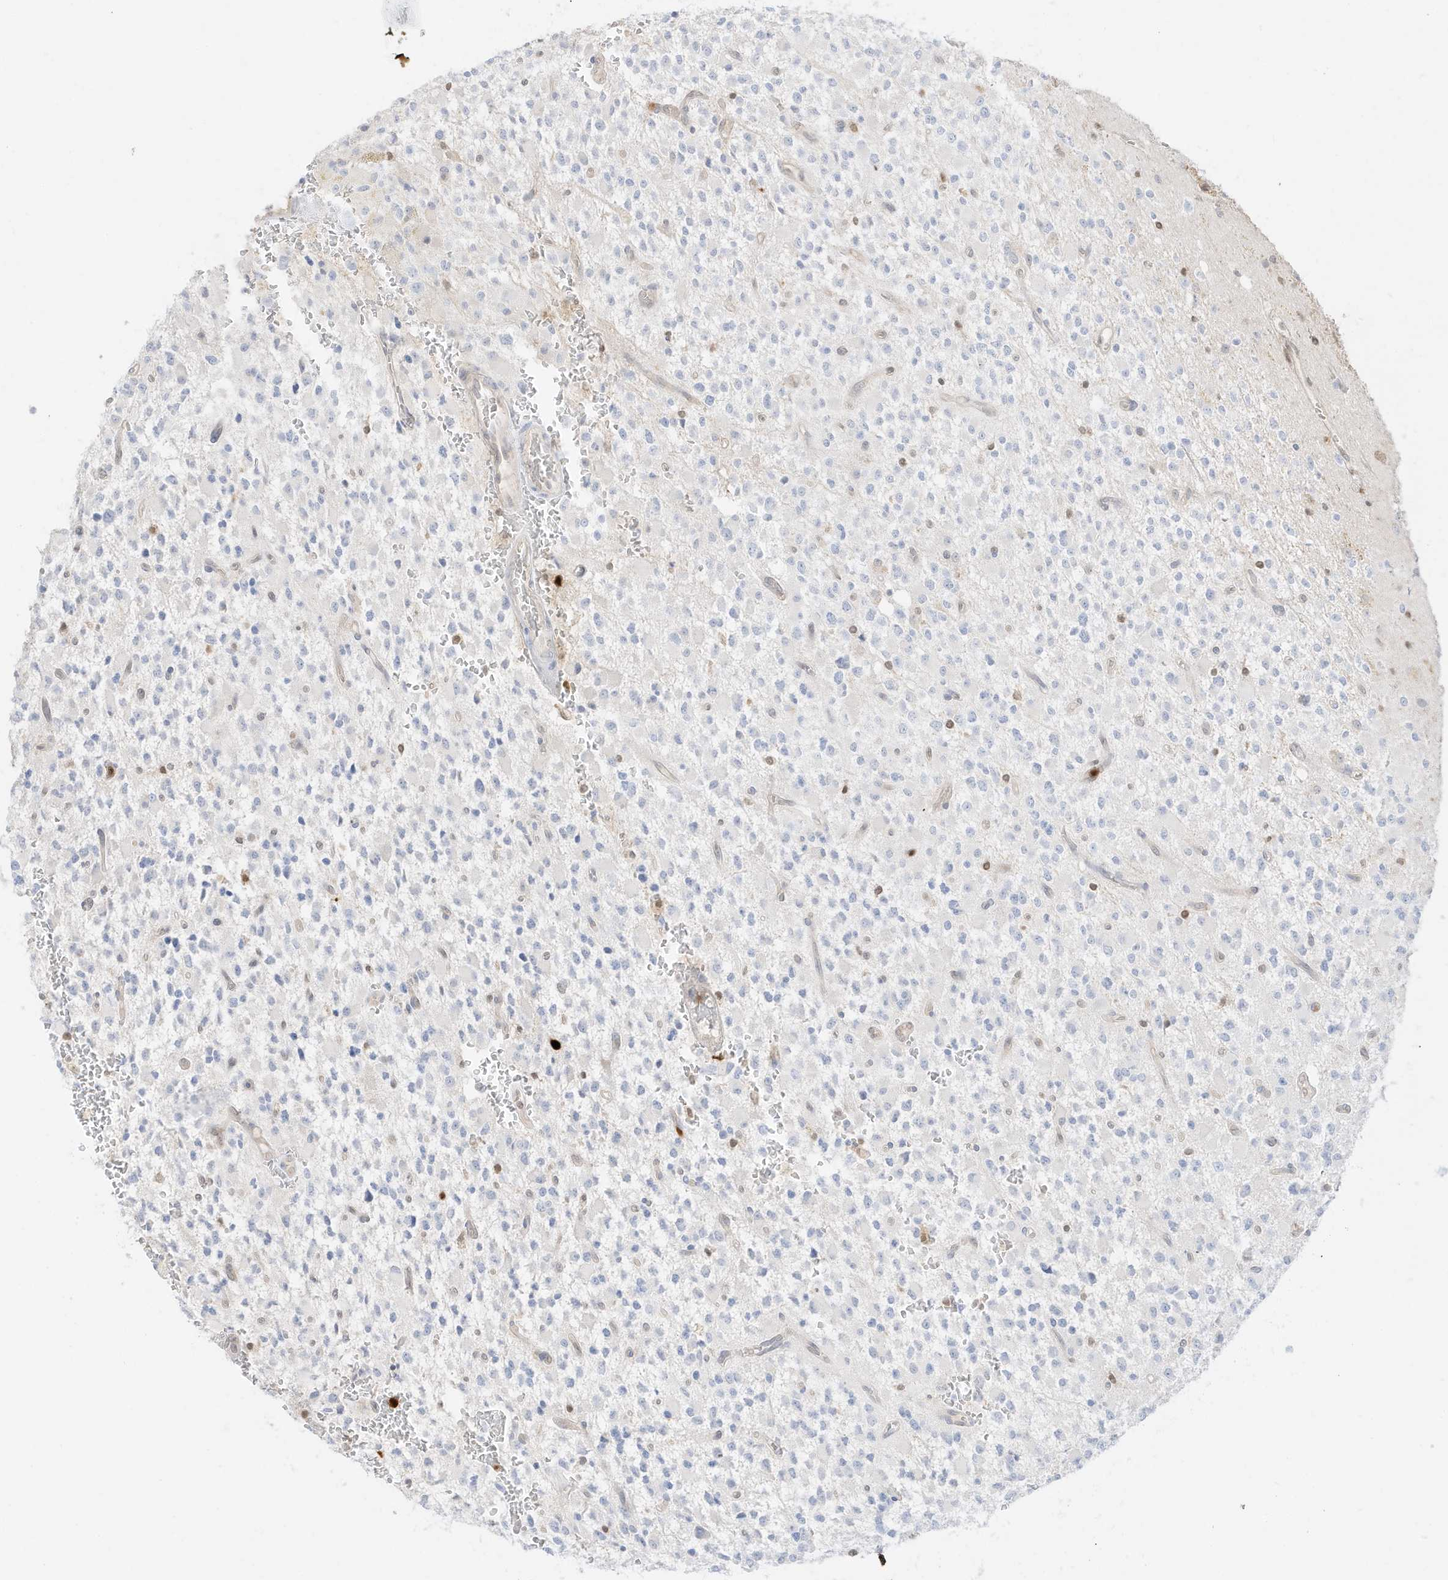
{"staining": {"intensity": "negative", "quantity": "none", "location": "none"}, "tissue": "glioma", "cell_type": "Tumor cells", "image_type": "cancer", "snomed": [{"axis": "morphology", "description": "Glioma, malignant, High grade"}, {"axis": "topography", "description": "Brain"}], "caption": "Immunohistochemistry photomicrograph of human glioma stained for a protein (brown), which exhibits no expression in tumor cells.", "gene": "GCA", "patient": {"sex": "male", "age": 34}}